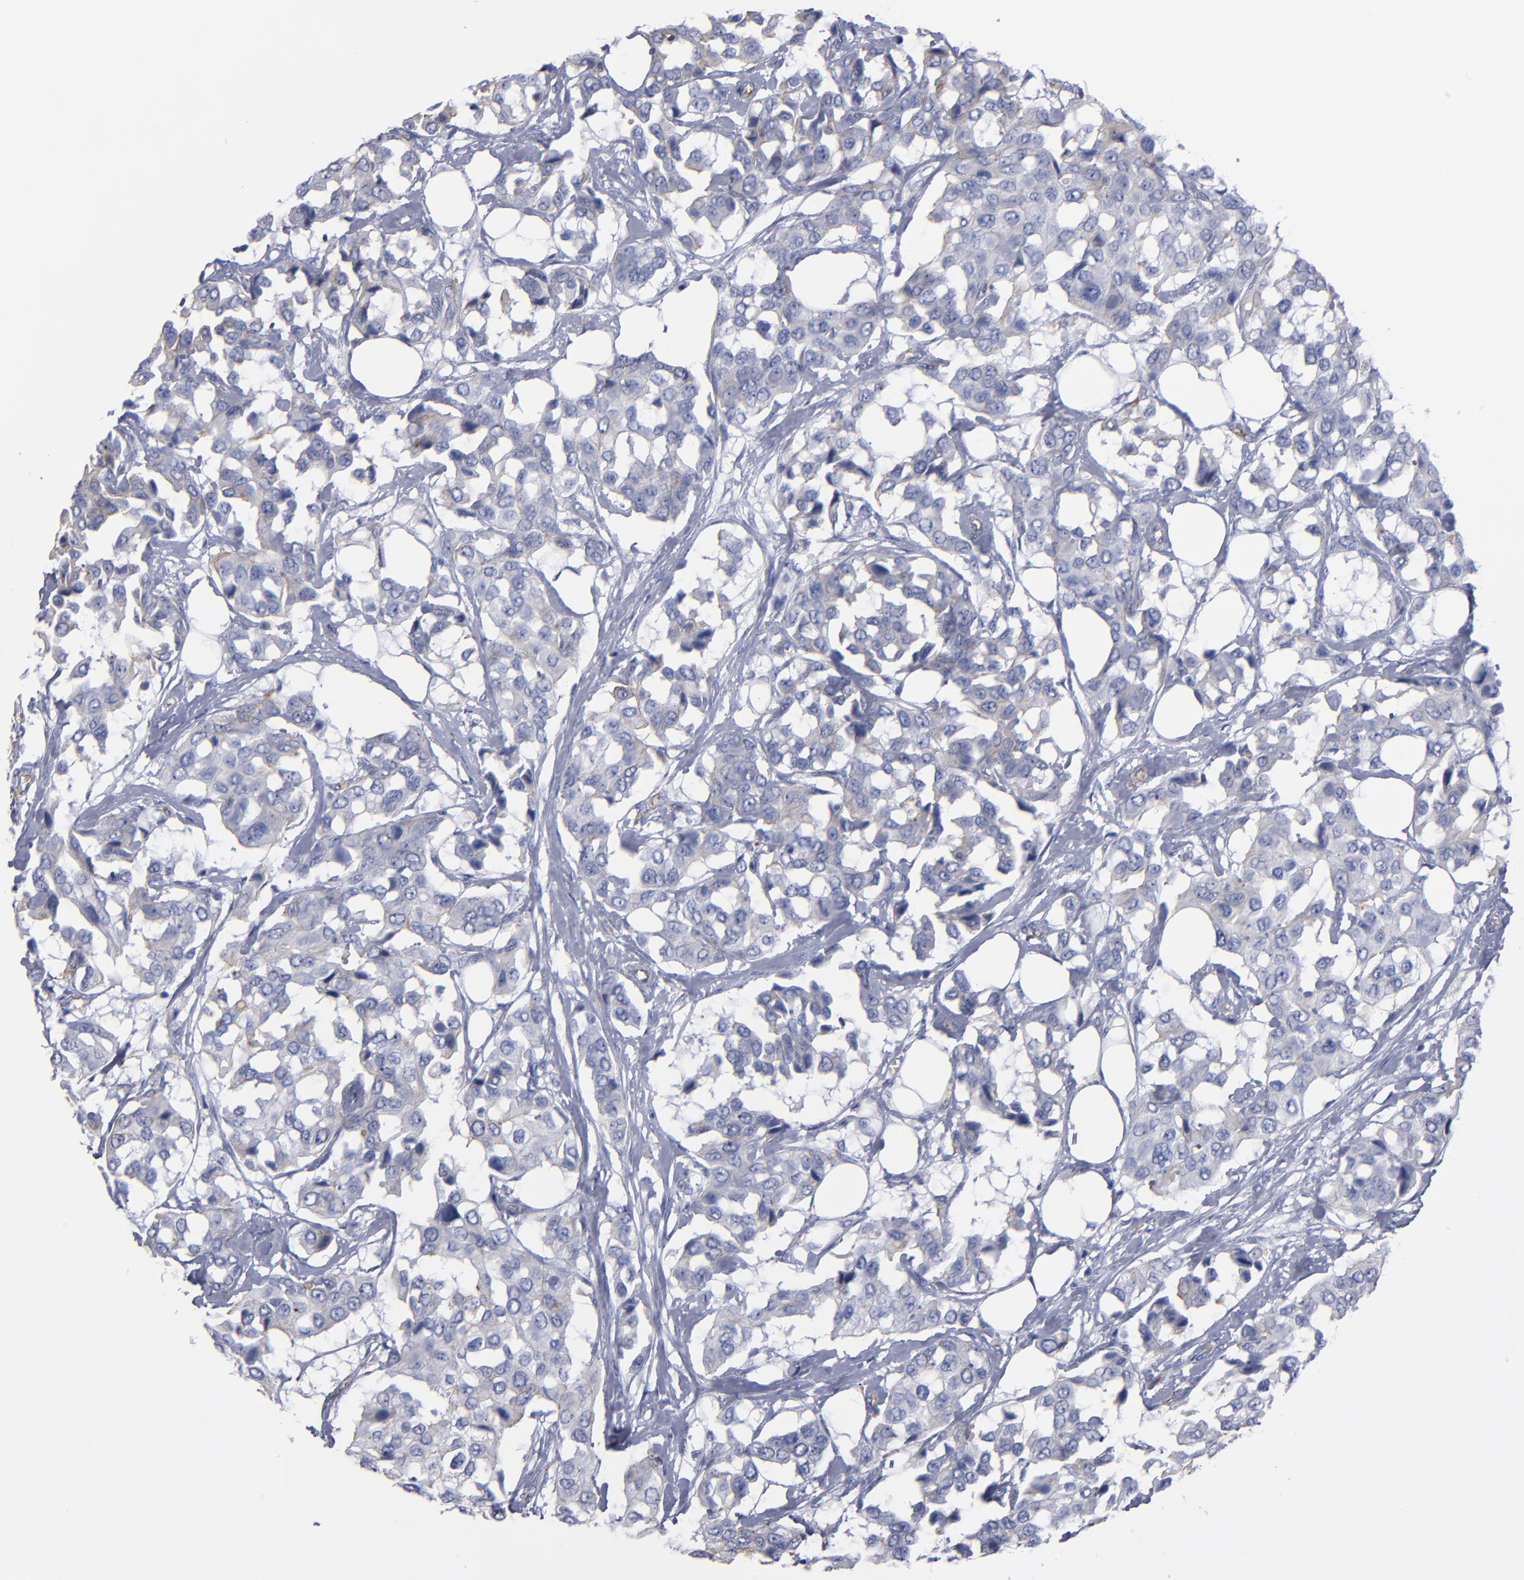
{"staining": {"intensity": "negative", "quantity": "none", "location": "none"}, "tissue": "breast cancer", "cell_type": "Tumor cells", "image_type": "cancer", "snomed": [{"axis": "morphology", "description": "Duct carcinoma"}, {"axis": "topography", "description": "Breast"}], "caption": "Infiltrating ductal carcinoma (breast) stained for a protein using immunohistochemistry shows no expression tumor cells.", "gene": "TM4SF1", "patient": {"sex": "female", "age": 80}}